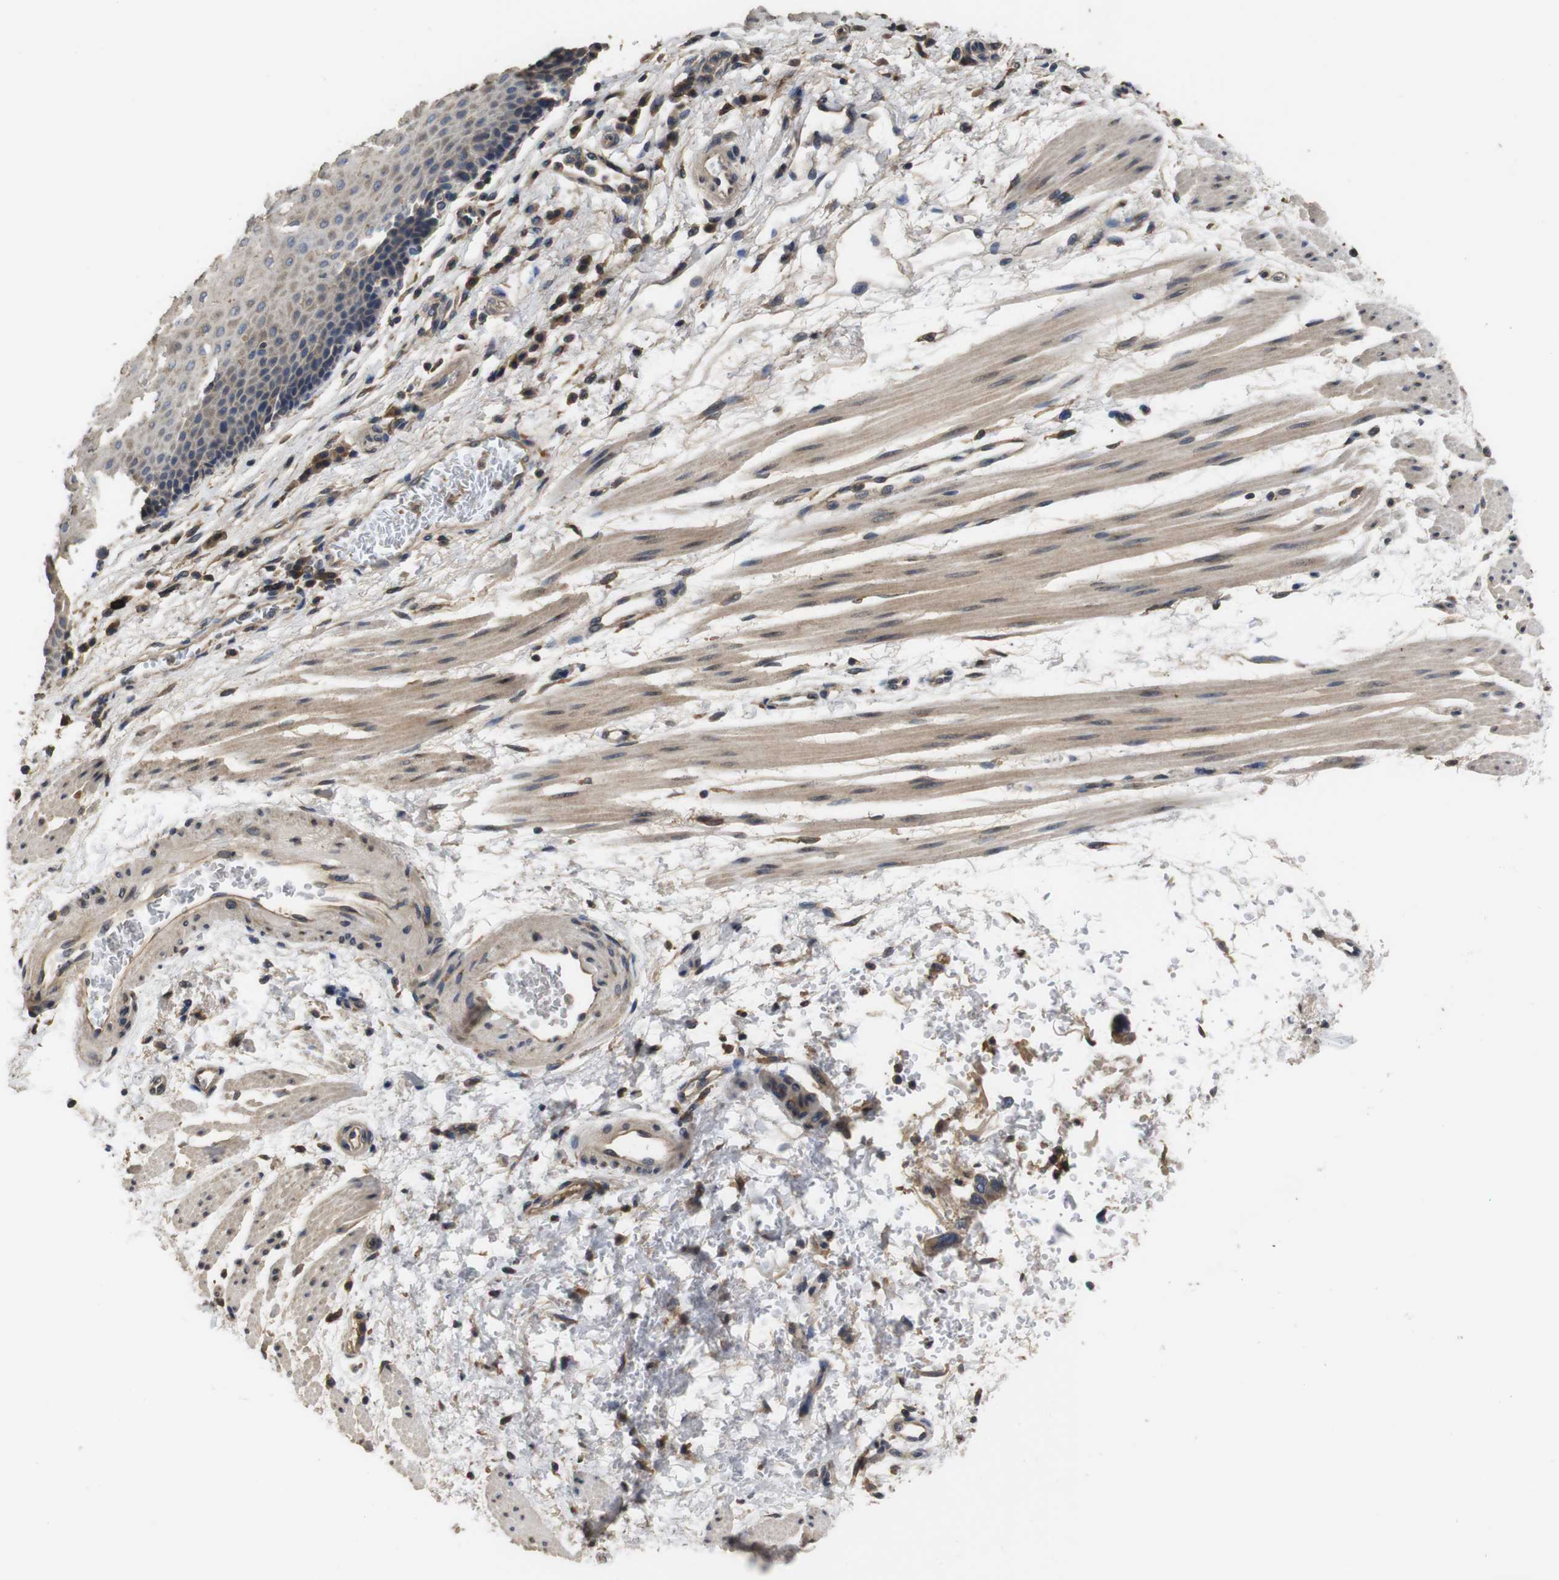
{"staining": {"intensity": "moderate", "quantity": "<25%", "location": "cytoplasmic/membranous"}, "tissue": "esophagus", "cell_type": "Squamous epithelial cells", "image_type": "normal", "snomed": [{"axis": "morphology", "description": "Normal tissue, NOS"}, {"axis": "topography", "description": "Esophagus"}], "caption": "IHC (DAB (3,3'-diaminobenzidine)) staining of normal esophagus shows moderate cytoplasmic/membranous protein positivity in about <25% of squamous epithelial cells. (brown staining indicates protein expression, while blue staining denotes nuclei).", "gene": "ARHGAP24", "patient": {"sex": "male", "age": 54}}